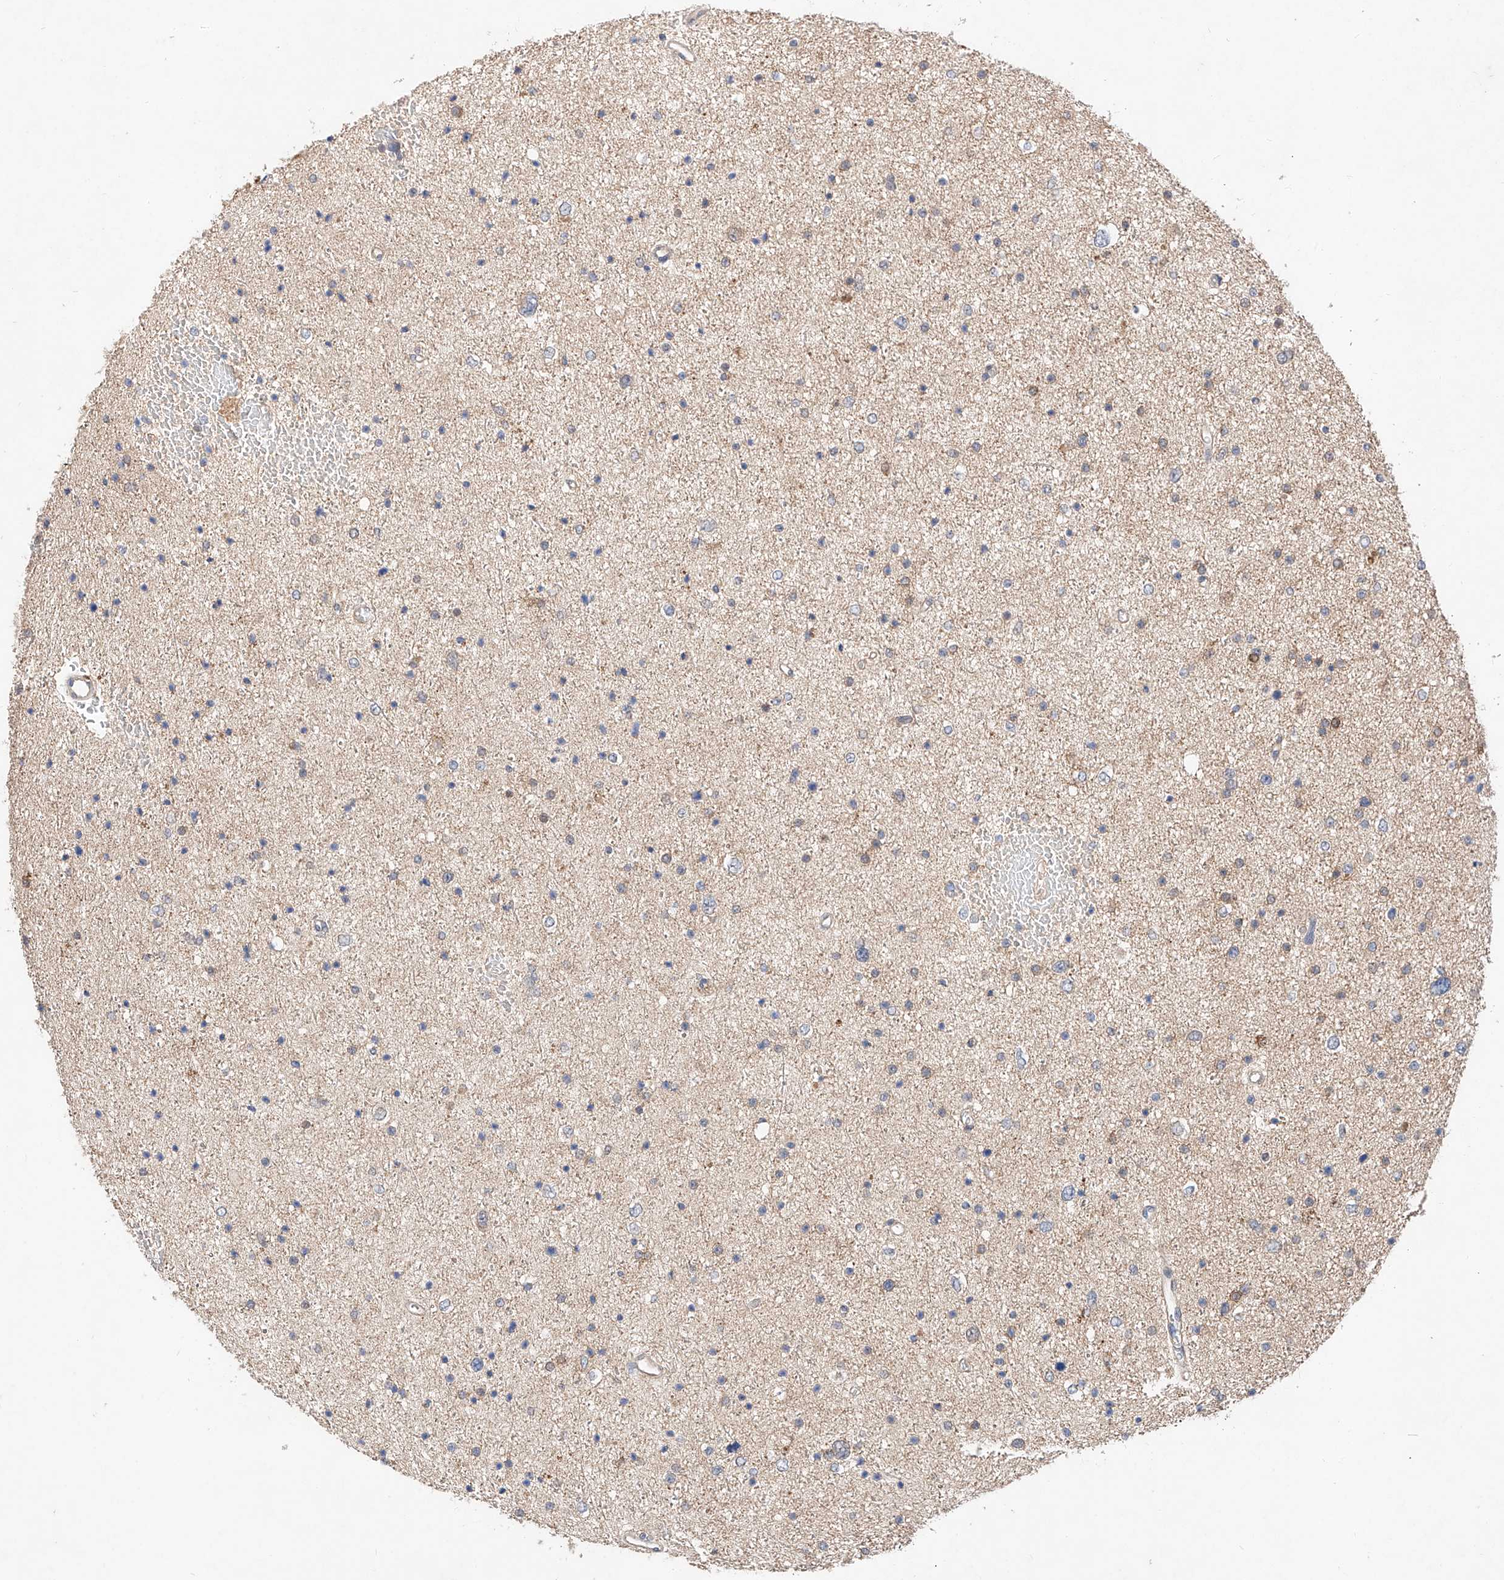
{"staining": {"intensity": "negative", "quantity": "none", "location": "none"}, "tissue": "glioma", "cell_type": "Tumor cells", "image_type": "cancer", "snomed": [{"axis": "morphology", "description": "Glioma, malignant, Low grade"}, {"axis": "topography", "description": "Brain"}], "caption": "The IHC micrograph has no significant expression in tumor cells of glioma tissue.", "gene": "ZSCAN4", "patient": {"sex": "female", "age": 37}}